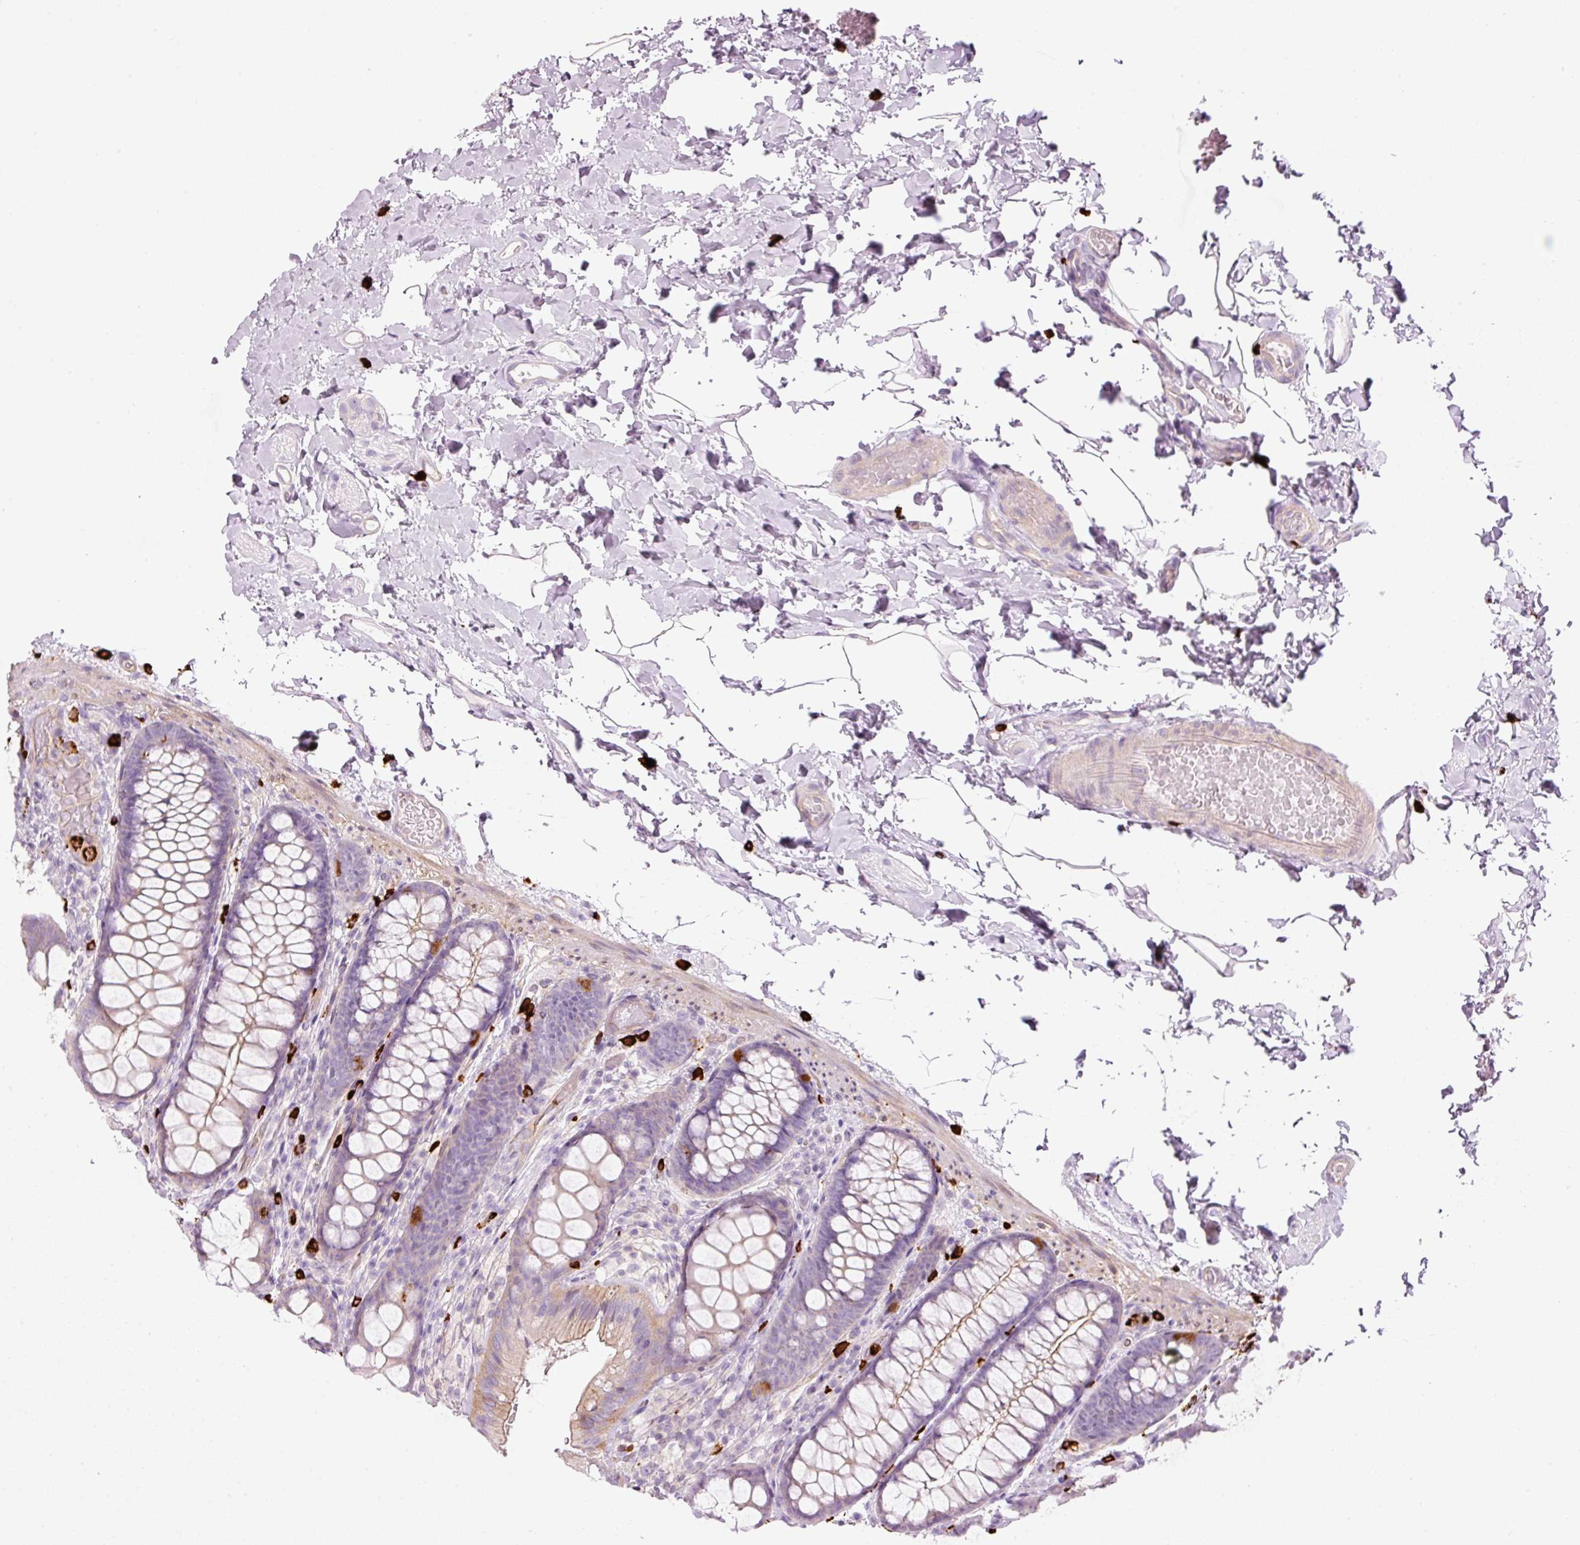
{"staining": {"intensity": "negative", "quantity": "none", "location": "none"}, "tissue": "colon", "cell_type": "Endothelial cells", "image_type": "normal", "snomed": [{"axis": "morphology", "description": "Normal tissue, NOS"}, {"axis": "topography", "description": "Colon"}], "caption": "DAB immunohistochemical staining of benign human colon shows no significant positivity in endothelial cells.", "gene": "MAP3K3", "patient": {"sex": "male", "age": 46}}